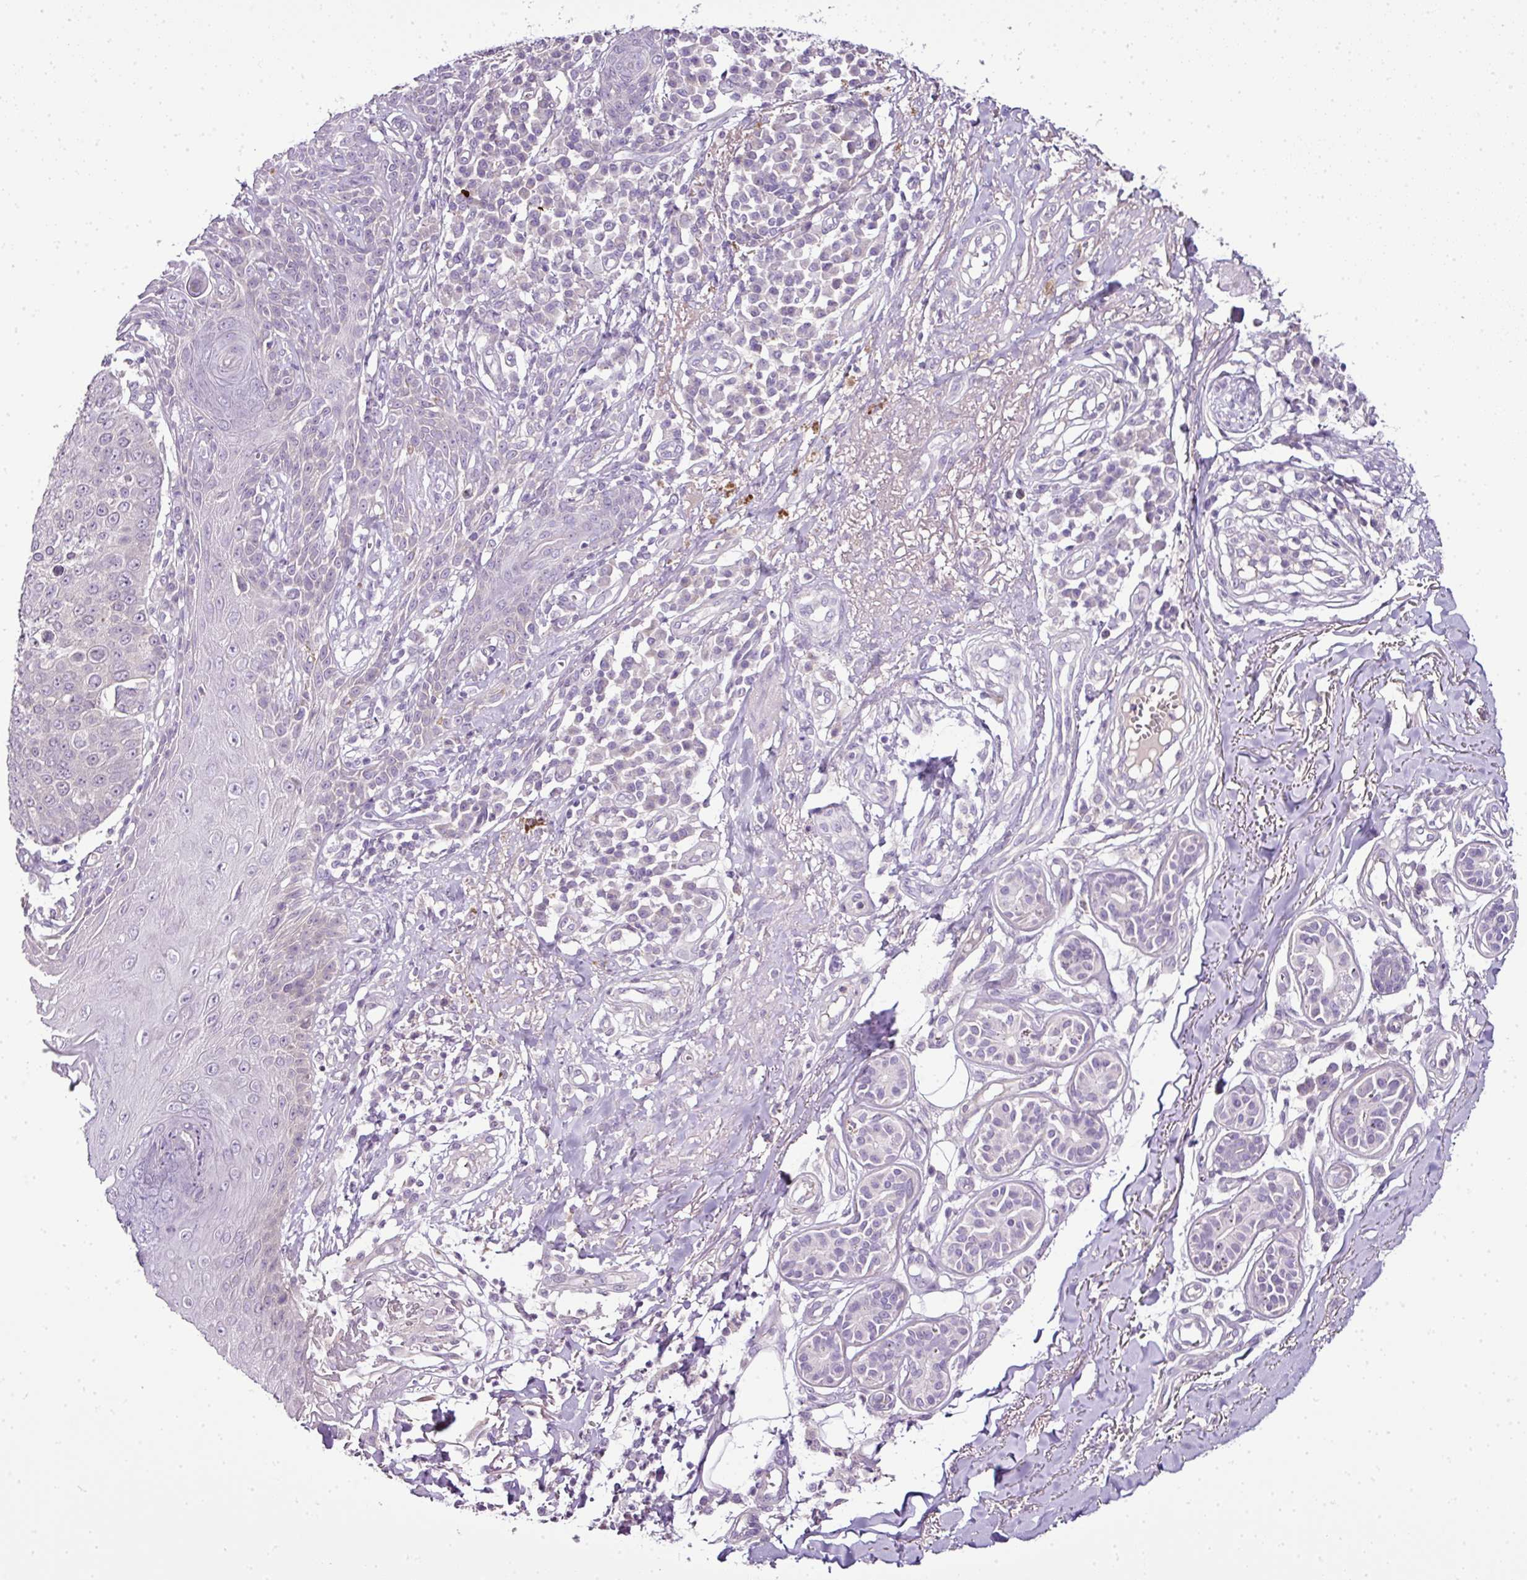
{"staining": {"intensity": "negative", "quantity": "none", "location": "none"}, "tissue": "skin cancer", "cell_type": "Tumor cells", "image_type": "cancer", "snomed": [{"axis": "morphology", "description": "Squamous cell carcinoma, NOS"}, {"axis": "topography", "description": "Skin"}], "caption": "Photomicrograph shows no significant protein staining in tumor cells of skin cancer (squamous cell carcinoma).", "gene": "TEX30", "patient": {"sex": "male", "age": 71}}